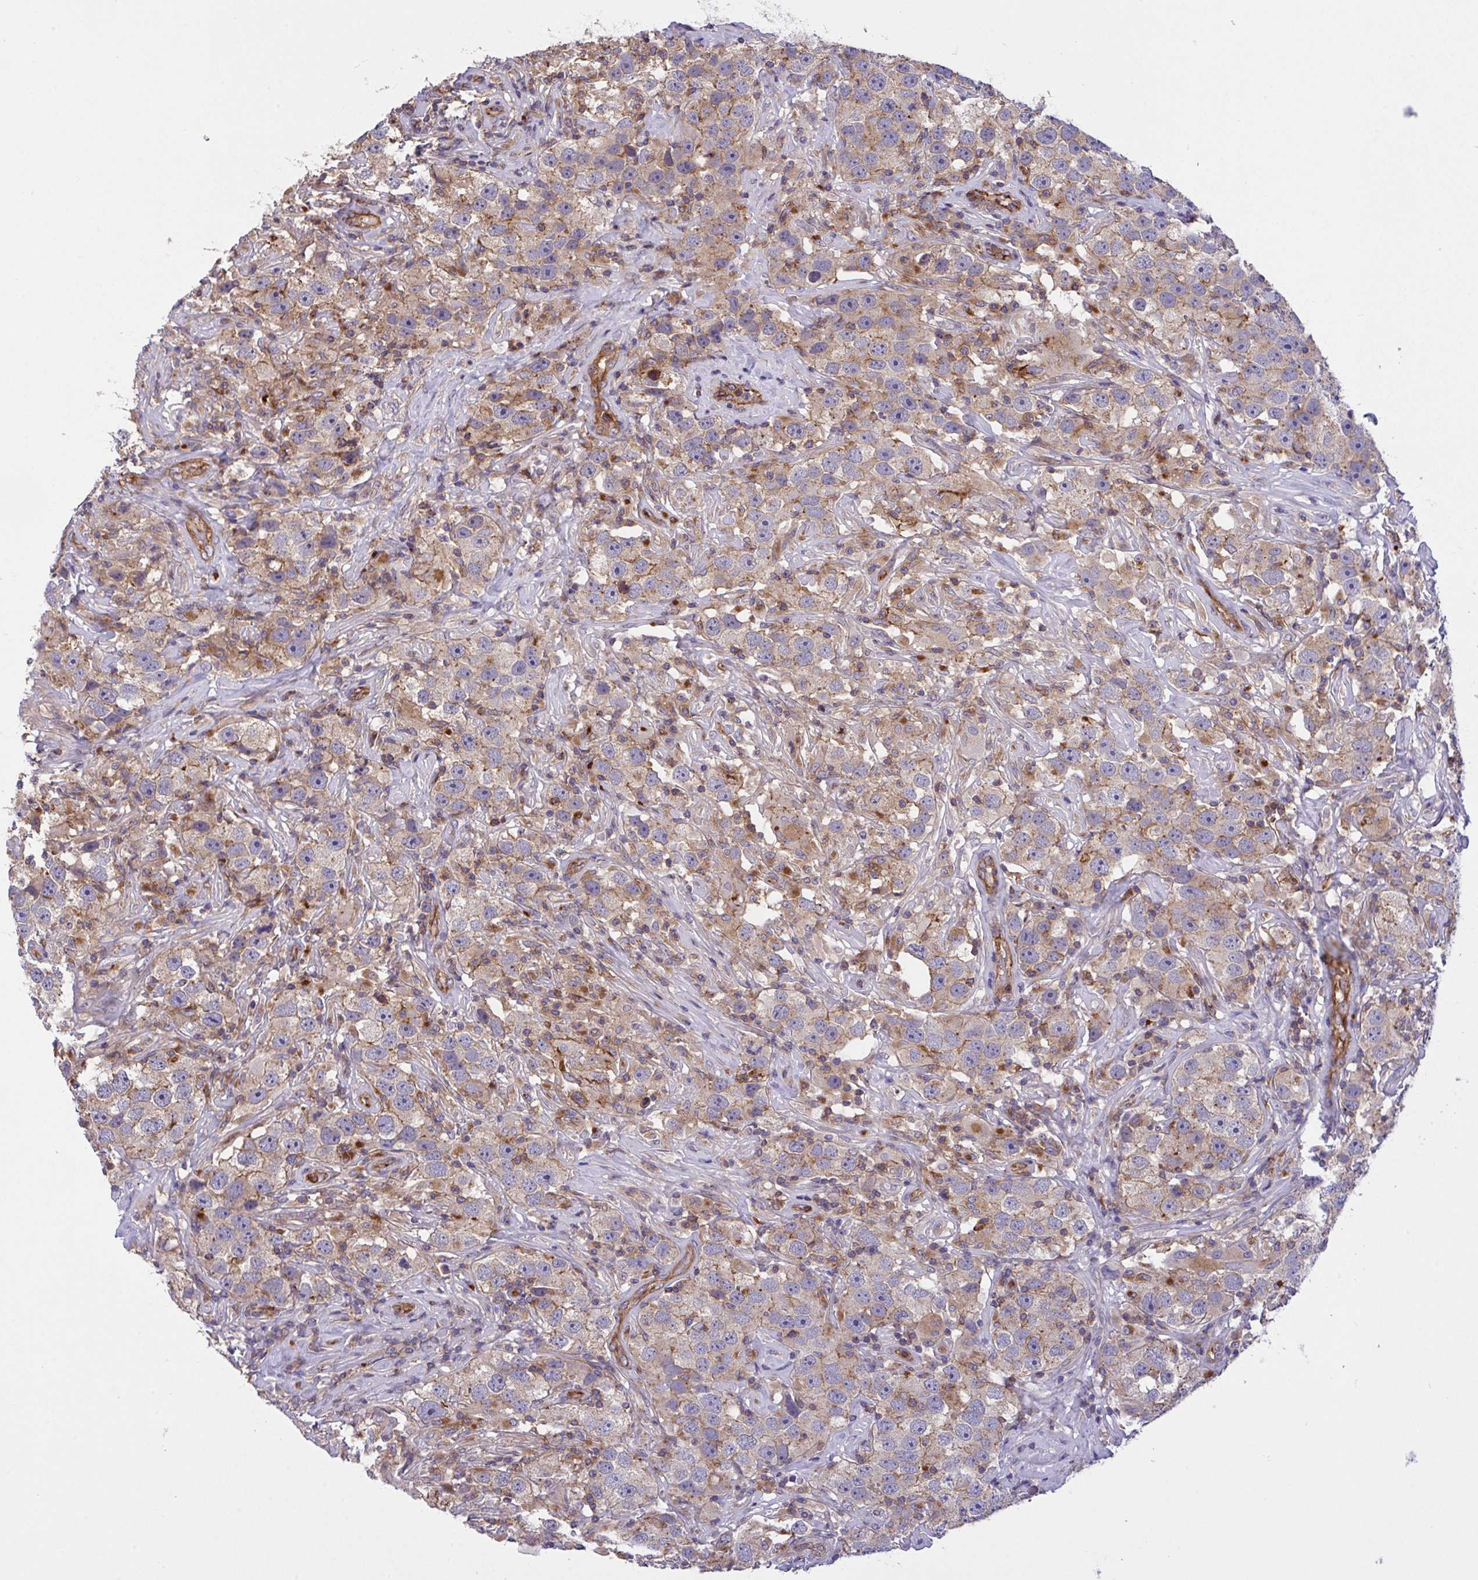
{"staining": {"intensity": "weak", "quantity": ">75%", "location": "cytoplasmic/membranous"}, "tissue": "testis cancer", "cell_type": "Tumor cells", "image_type": "cancer", "snomed": [{"axis": "morphology", "description": "Seminoma, NOS"}, {"axis": "topography", "description": "Testis"}], "caption": "There is low levels of weak cytoplasmic/membranous positivity in tumor cells of seminoma (testis), as demonstrated by immunohistochemical staining (brown color).", "gene": "C4orf36", "patient": {"sex": "male", "age": 49}}